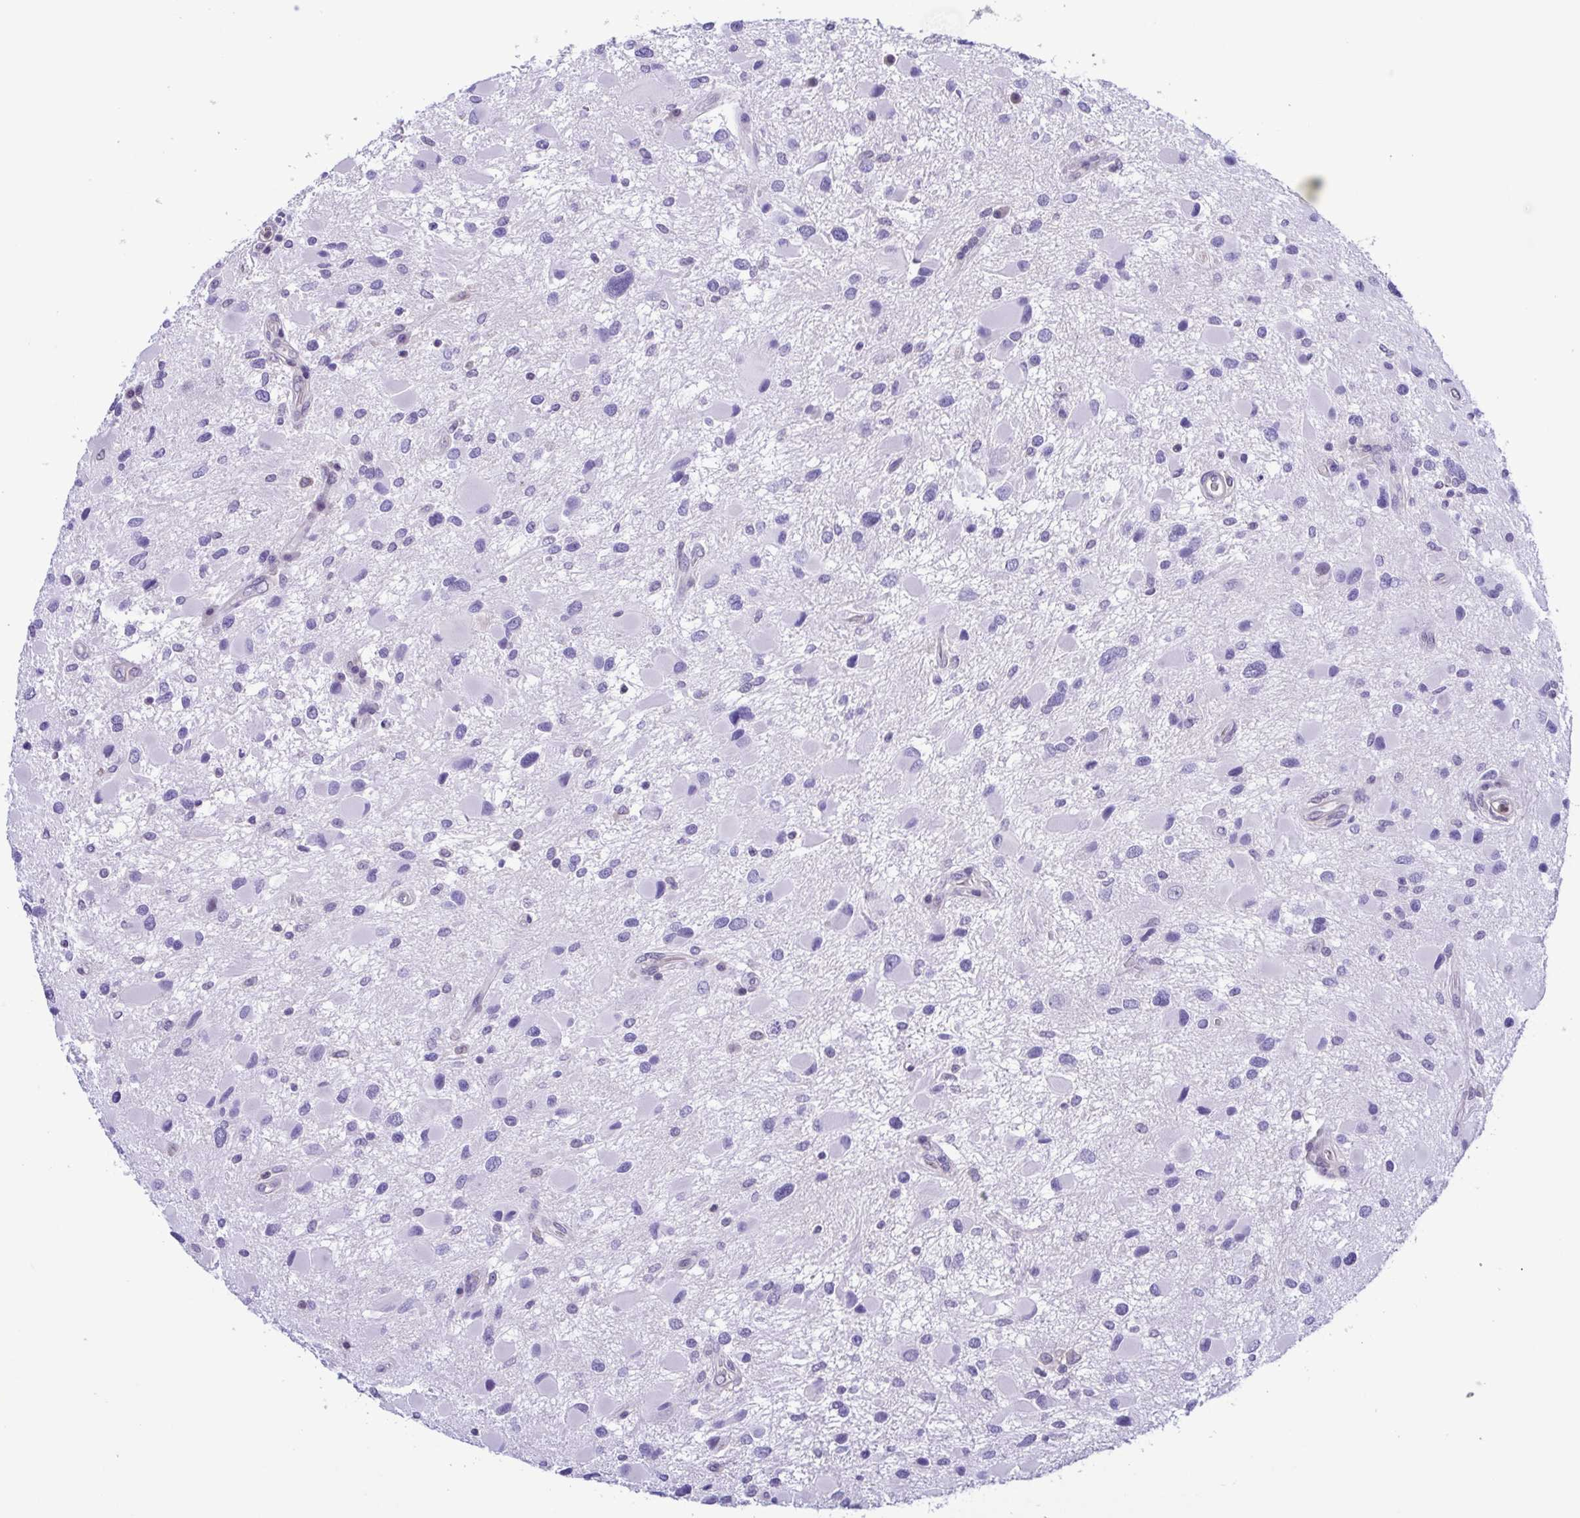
{"staining": {"intensity": "negative", "quantity": "none", "location": "none"}, "tissue": "glioma", "cell_type": "Tumor cells", "image_type": "cancer", "snomed": [{"axis": "morphology", "description": "Glioma, malignant, Low grade"}, {"axis": "topography", "description": "Brain"}], "caption": "There is no significant positivity in tumor cells of glioma.", "gene": "LDHC", "patient": {"sex": "female", "age": 32}}